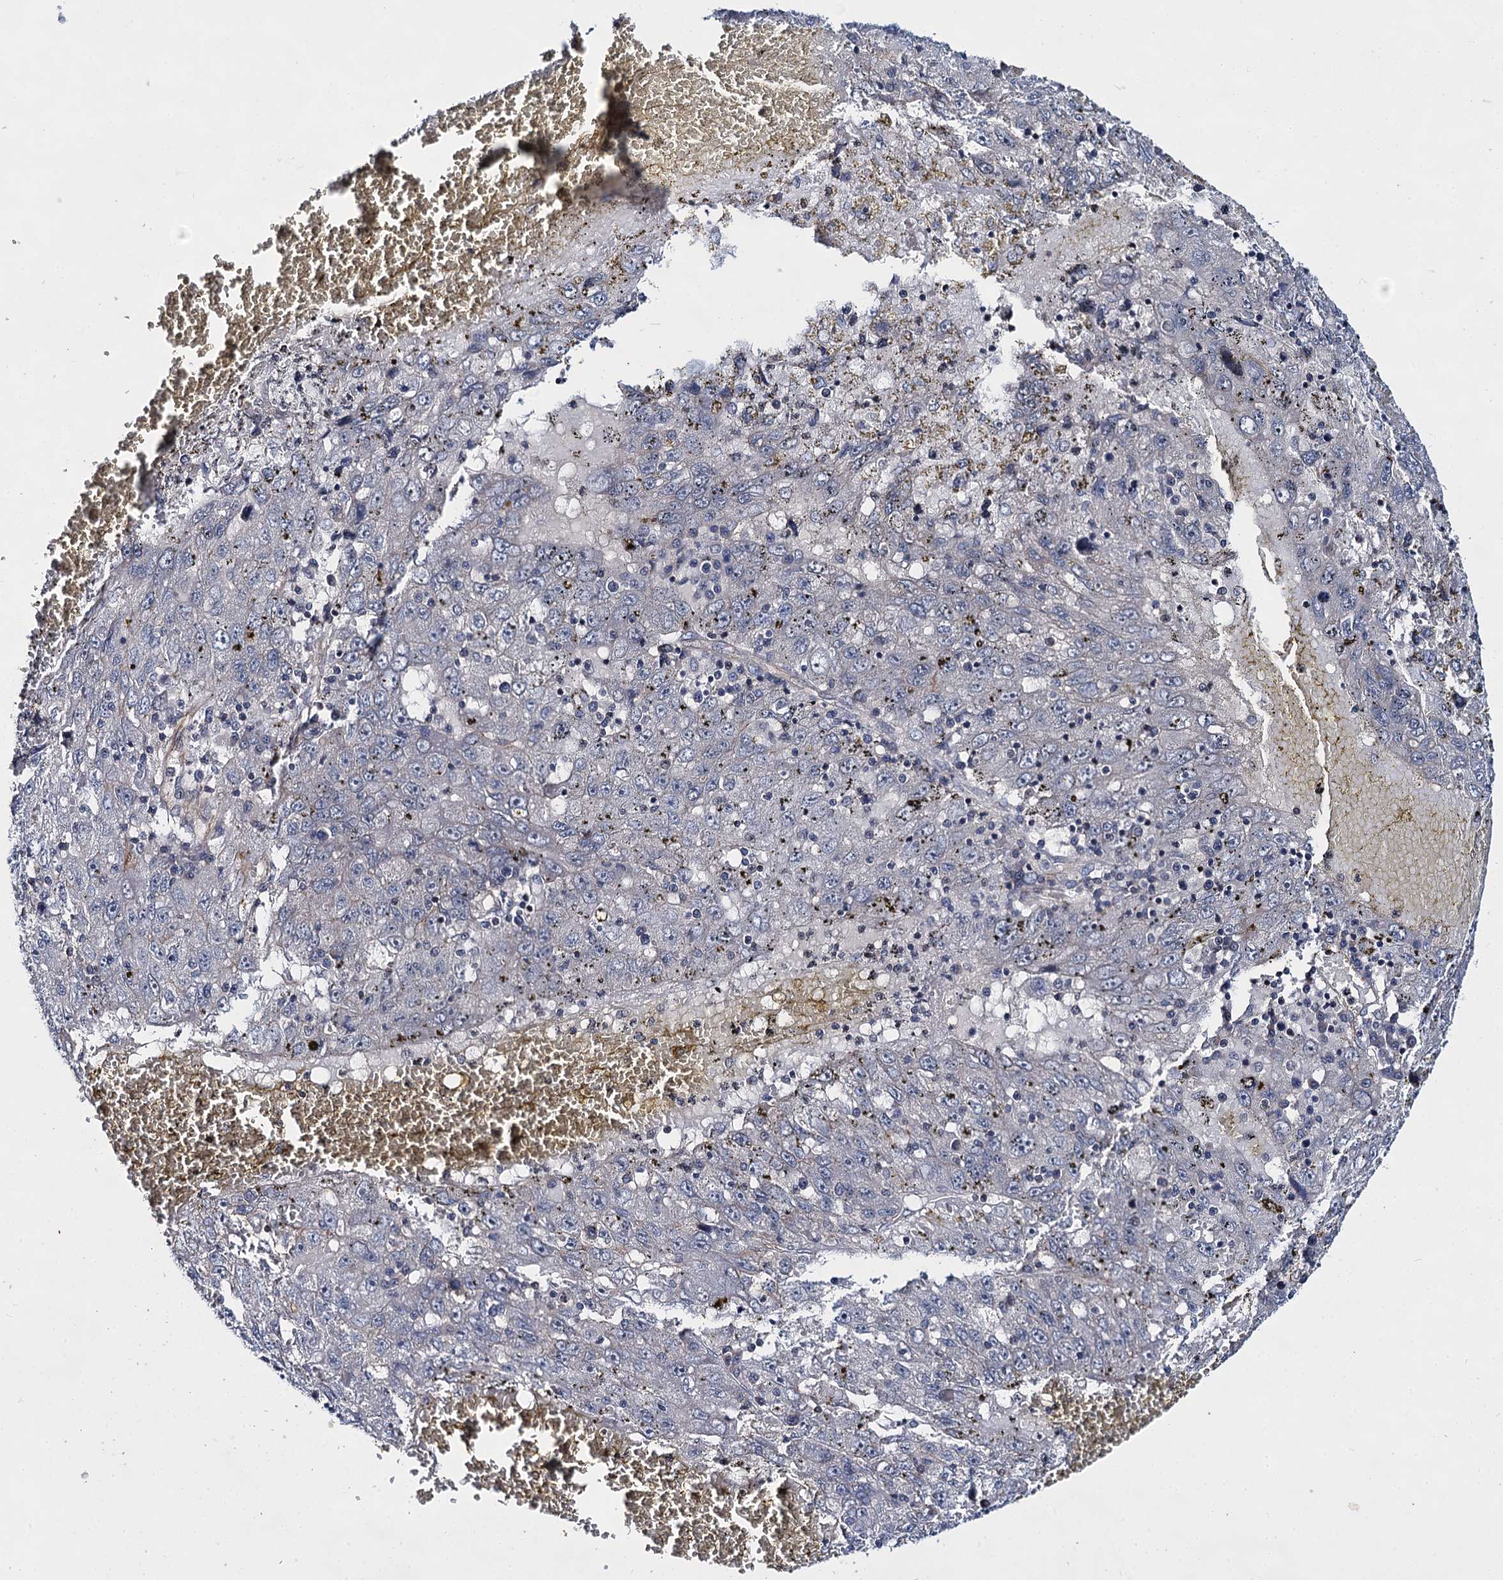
{"staining": {"intensity": "negative", "quantity": "none", "location": "none"}, "tissue": "liver cancer", "cell_type": "Tumor cells", "image_type": "cancer", "snomed": [{"axis": "morphology", "description": "Carcinoma, Hepatocellular, NOS"}, {"axis": "topography", "description": "Liver"}], "caption": "There is no significant positivity in tumor cells of liver cancer (hepatocellular carcinoma).", "gene": "ABLIM1", "patient": {"sex": "male", "age": 49}}